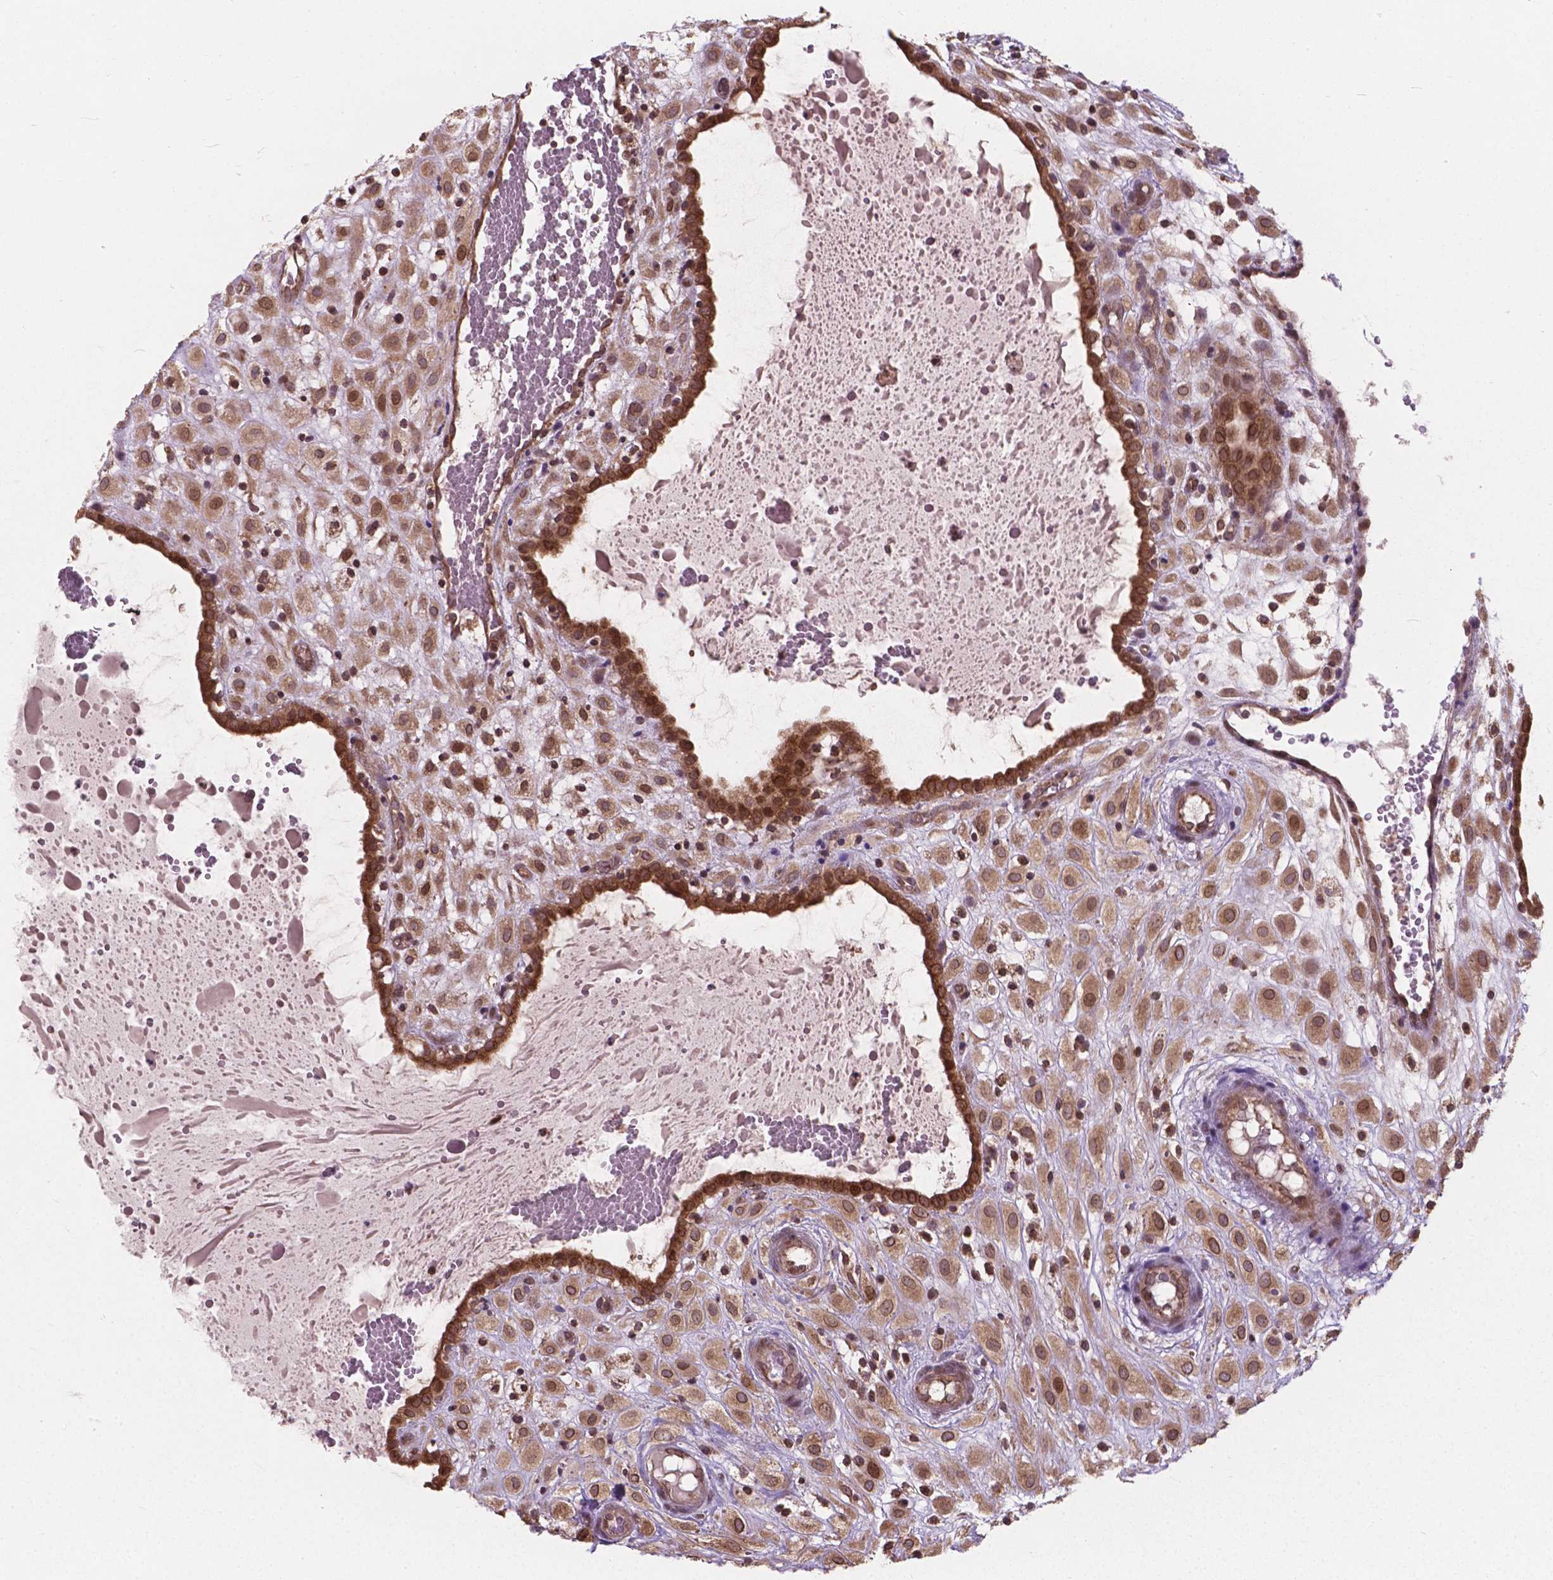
{"staining": {"intensity": "moderate", "quantity": ">75%", "location": "cytoplasmic/membranous,nuclear"}, "tissue": "placenta", "cell_type": "Decidual cells", "image_type": "normal", "snomed": [{"axis": "morphology", "description": "Normal tissue, NOS"}, {"axis": "topography", "description": "Placenta"}], "caption": "Protein analysis of normal placenta reveals moderate cytoplasmic/membranous,nuclear positivity in approximately >75% of decidual cells.", "gene": "MRPL33", "patient": {"sex": "female", "age": 24}}